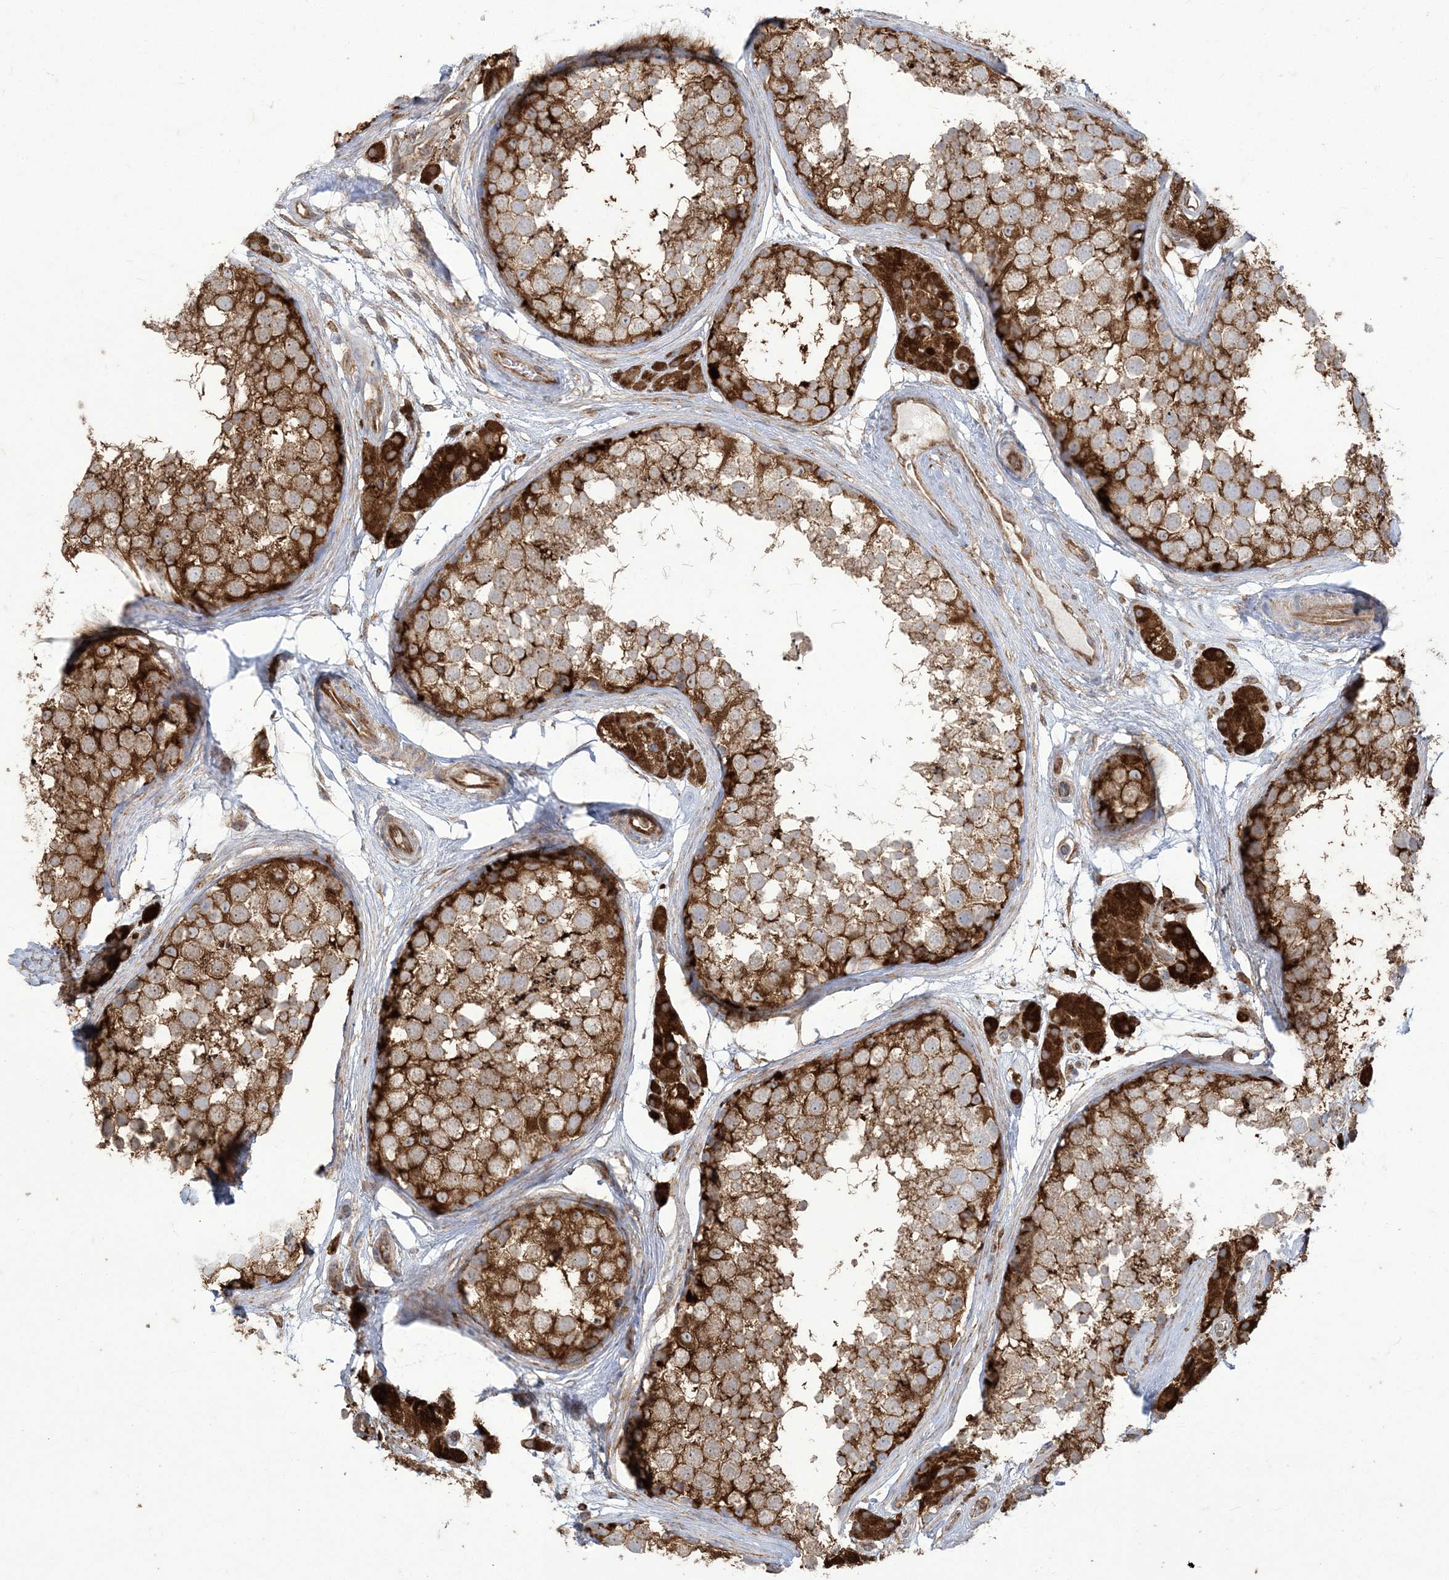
{"staining": {"intensity": "strong", "quantity": ">75%", "location": "cytoplasmic/membranous"}, "tissue": "testis", "cell_type": "Cells in seminiferous ducts", "image_type": "normal", "snomed": [{"axis": "morphology", "description": "Normal tissue, NOS"}, {"axis": "topography", "description": "Testis"}], "caption": "Protein analysis of normal testis shows strong cytoplasmic/membranous positivity in about >75% of cells in seminiferous ducts.", "gene": "DERL3", "patient": {"sex": "male", "age": 56}}